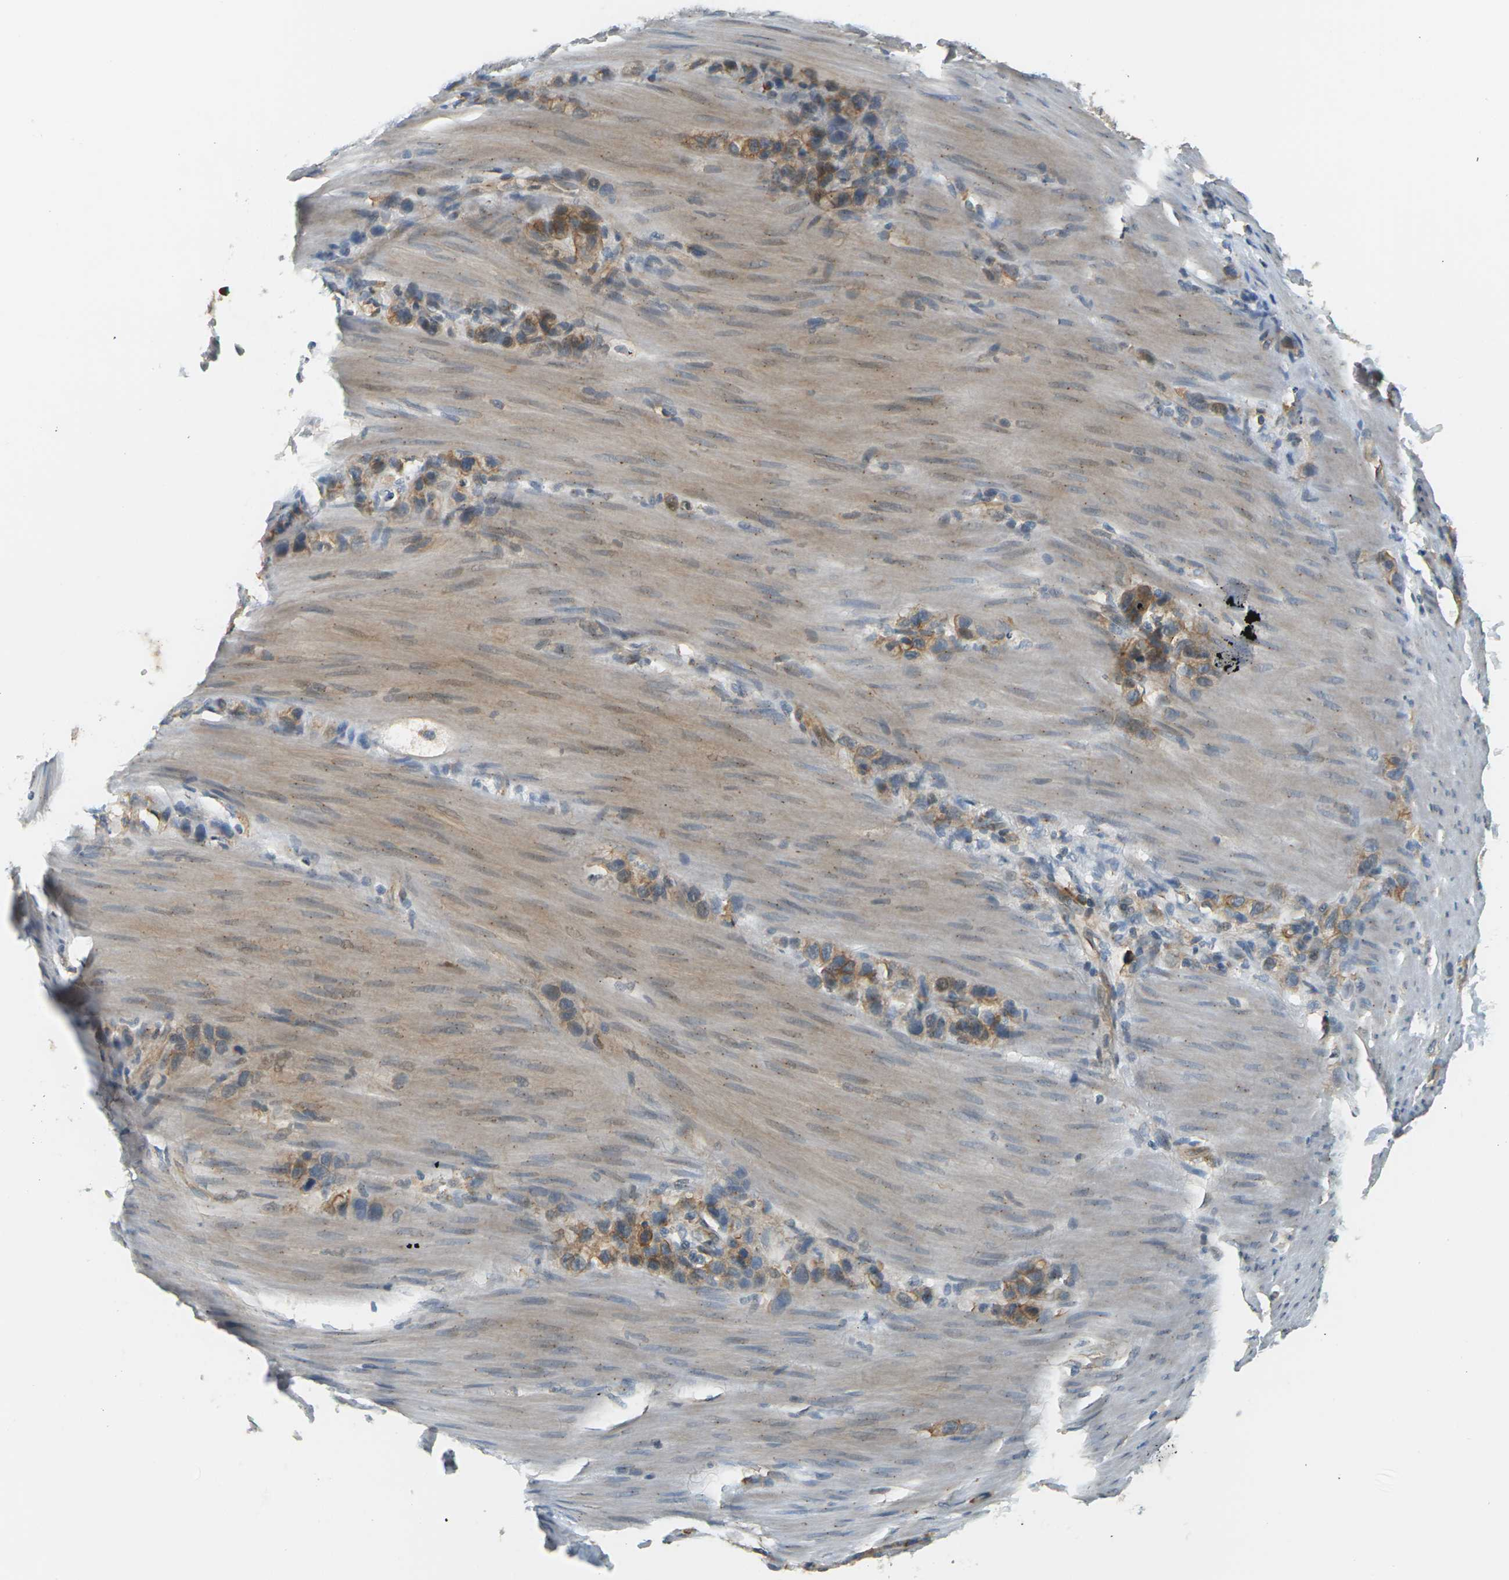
{"staining": {"intensity": "moderate", "quantity": ">75%", "location": "cytoplasmic/membranous"}, "tissue": "stomach cancer", "cell_type": "Tumor cells", "image_type": "cancer", "snomed": [{"axis": "morphology", "description": "Normal tissue, NOS"}, {"axis": "morphology", "description": "Adenocarcinoma, NOS"}, {"axis": "morphology", "description": "Adenocarcinoma, High grade"}, {"axis": "topography", "description": "Stomach, upper"}, {"axis": "topography", "description": "Stomach"}], "caption": "This histopathology image reveals IHC staining of human stomach adenocarcinoma, with medium moderate cytoplasmic/membranous staining in approximately >75% of tumor cells.", "gene": "SLC13A3", "patient": {"sex": "female", "age": 65}}